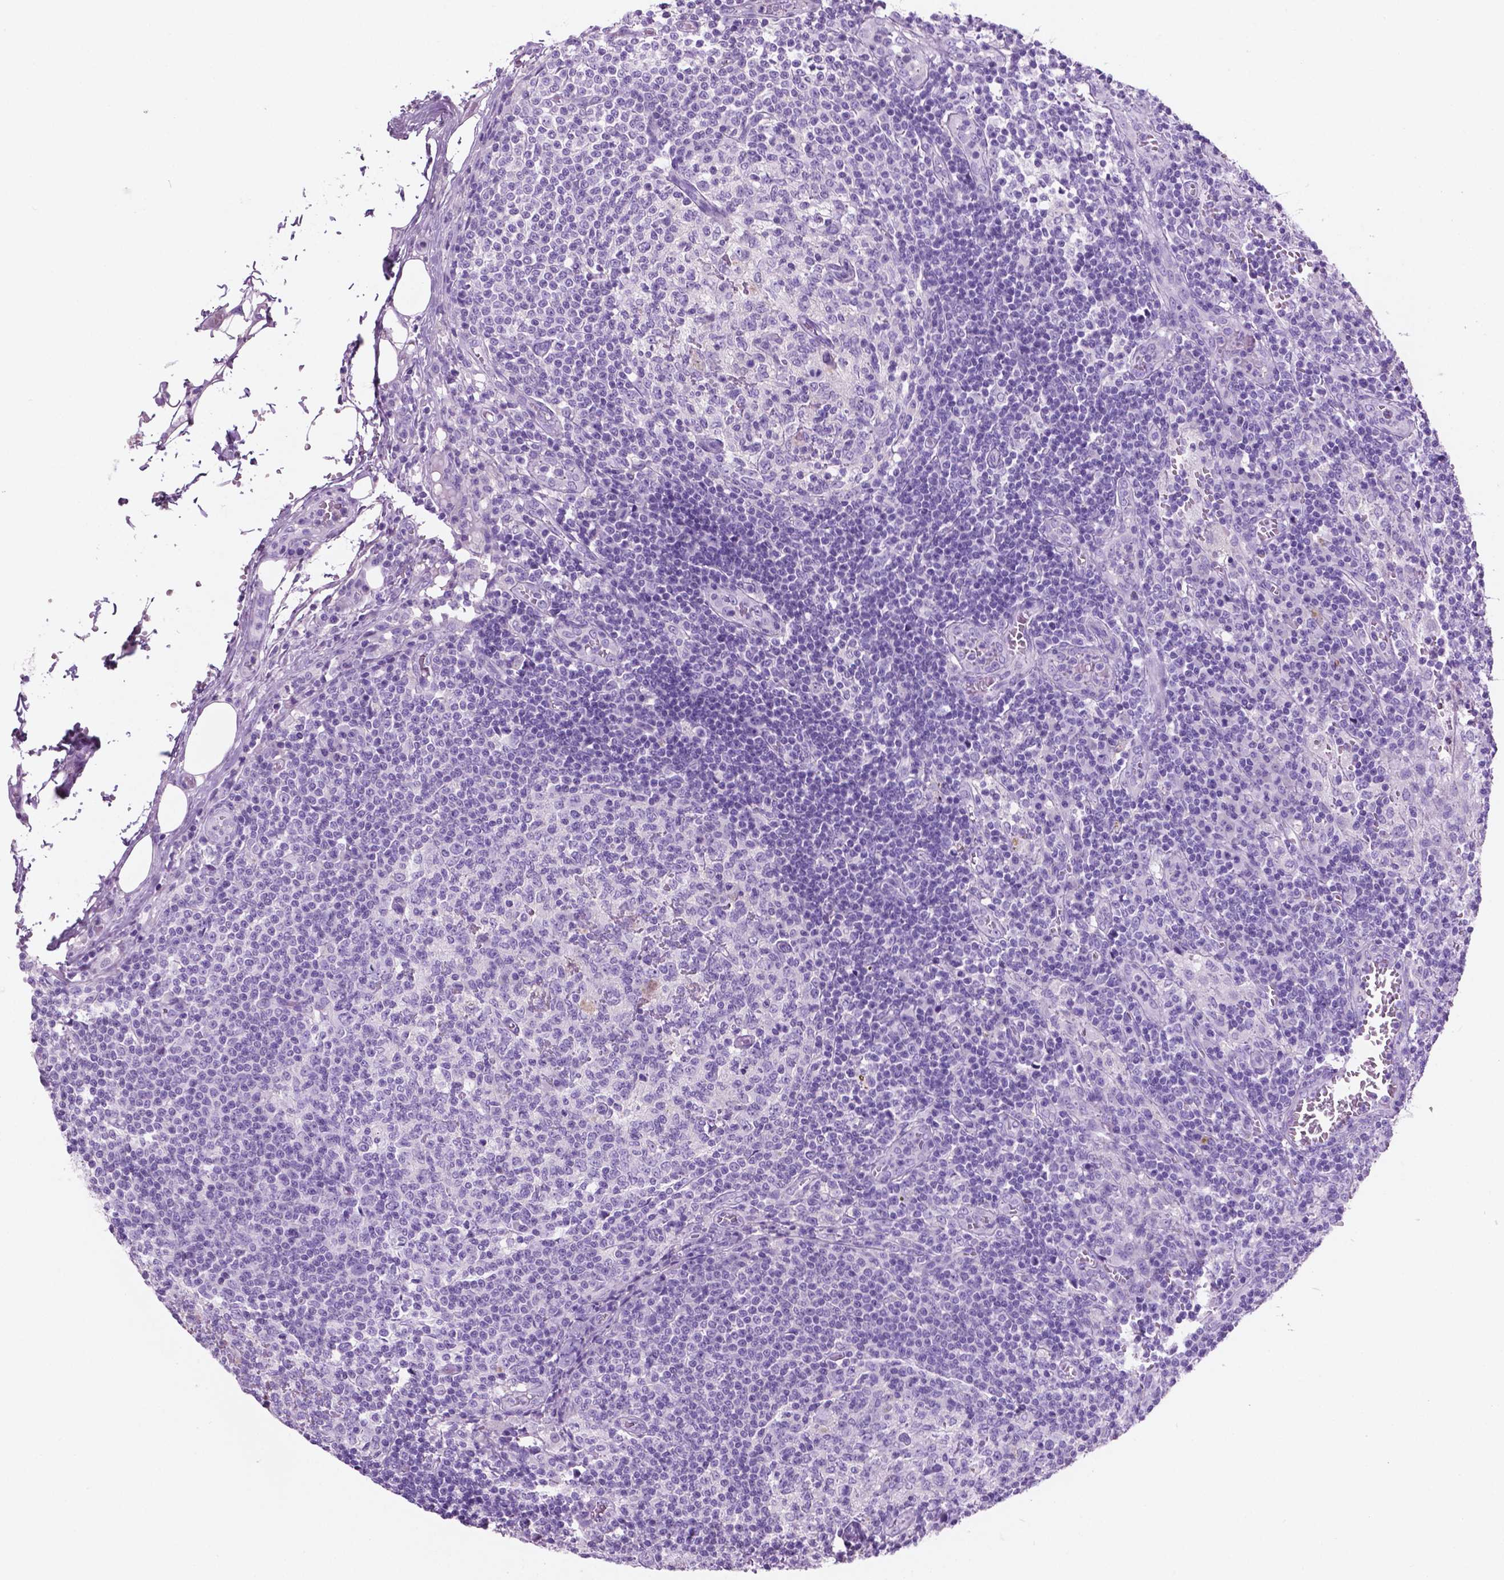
{"staining": {"intensity": "negative", "quantity": "none", "location": "none"}, "tissue": "lymph node", "cell_type": "Germinal center cells", "image_type": "normal", "snomed": [{"axis": "morphology", "description": "Normal tissue, NOS"}, {"axis": "topography", "description": "Lymph node"}], "caption": "High magnification brightfield microscopy of normal lymph node stained with DAB (3,3'-diaminobenzidine) (brown) and counterstained with hematoxylin (blue): germinal center cells show no significant positivity. (Brightfield microscopy of DAB (3,3'-diaminobenzidine) immunohistochemistry (IHC) at high magnification).", "gene": "POU4F1", "patient": {"sex": "male", "age": 62}}